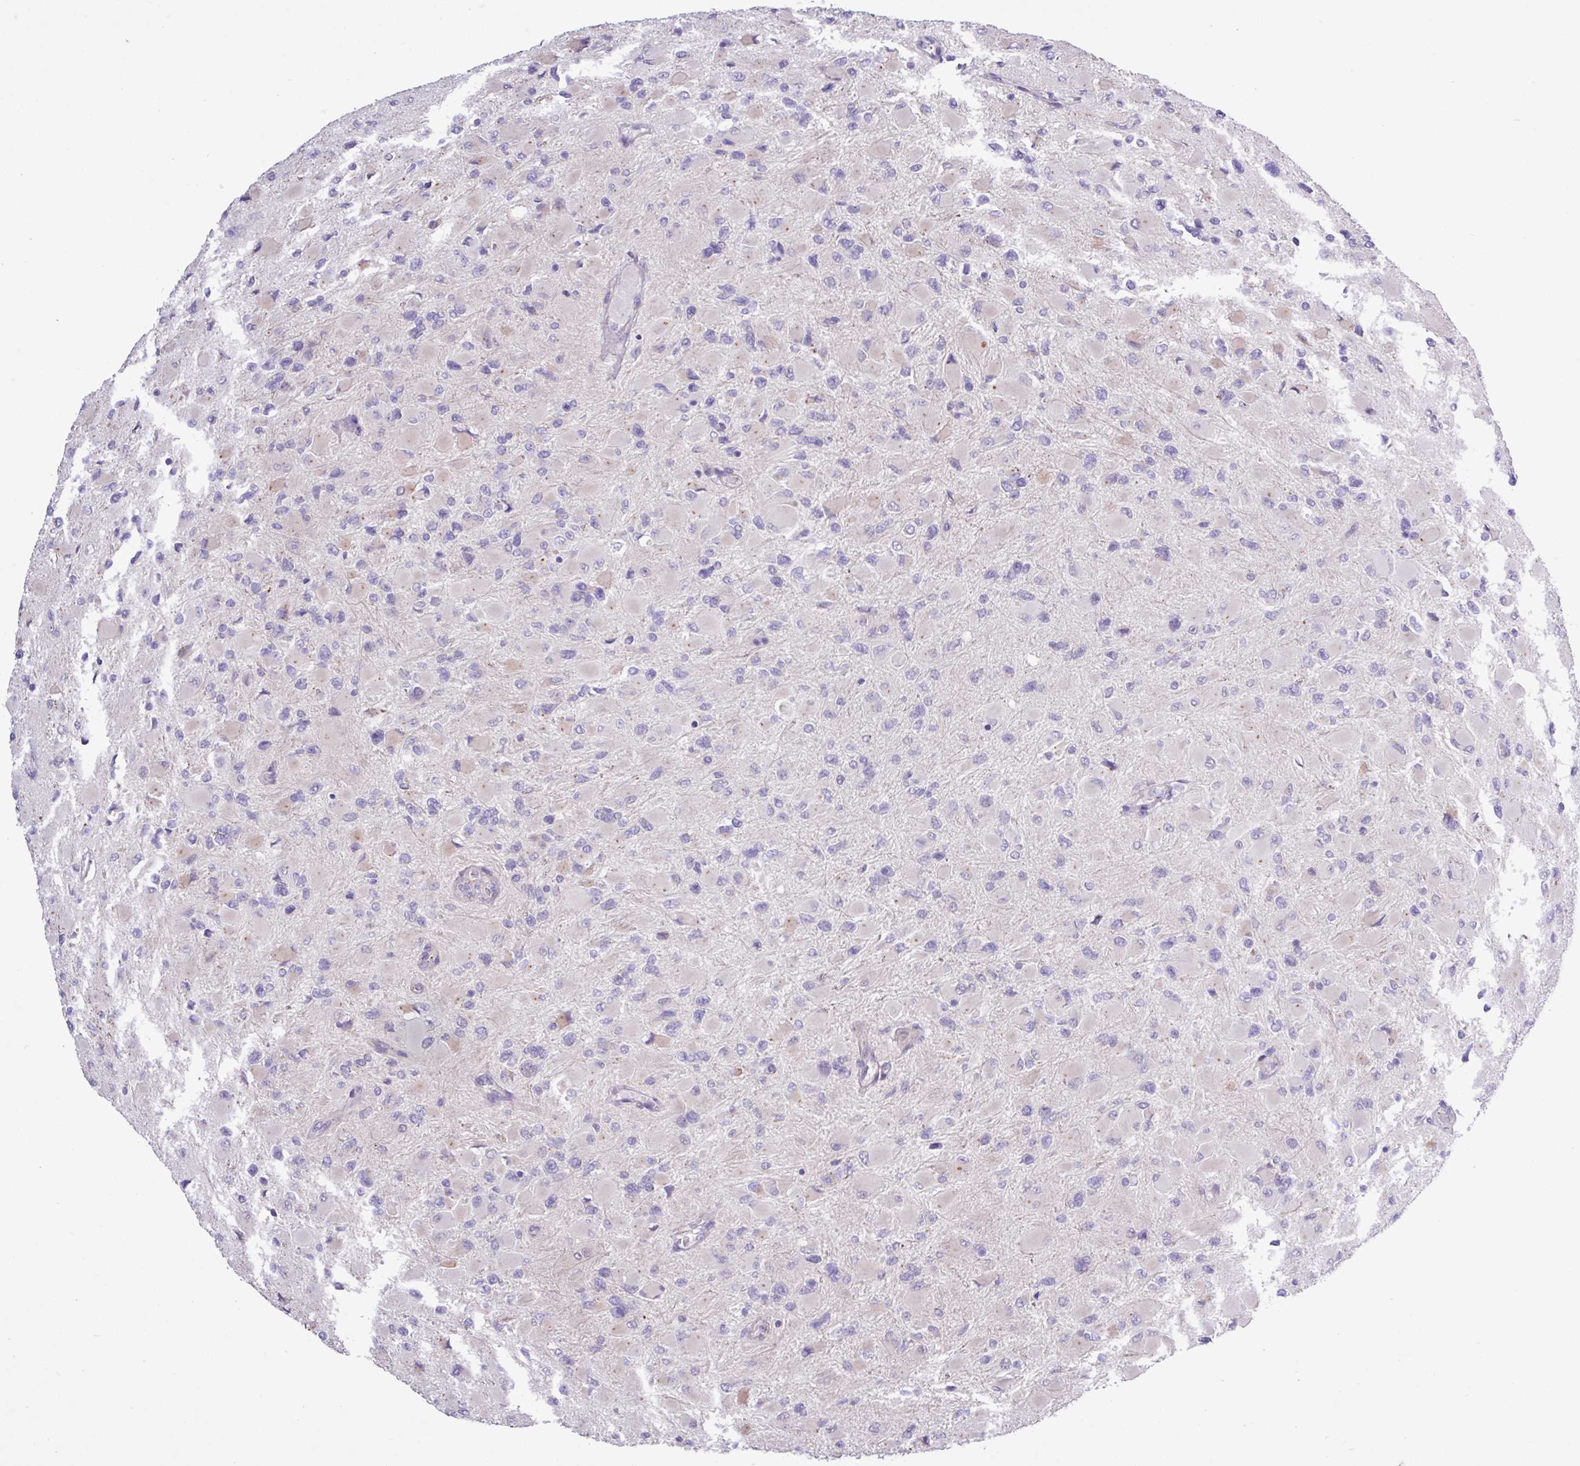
{"staining": {"intensity": "negative", "quantity": "none", "location": "none"}, "tissue": "glioma", "cell_type": "Tumor cells", "image_type": "cancer", "snomed": [{"axis": "morphology", "description": "Glioma, malignant, High grade"}, {"axis": "topography", "description": "Cerebral cortex"}], "caption": "A micrograph of glioma stained for a protein reveals no brown staining in tumor cells. The staining was performed using DAB to visualize the protein expression in brown, while the nuclei were stained in blue with hematoxylin (Magnification: 20x).", "gene": "SPINK8", "patient": {"sex": "female", "age": 36}}